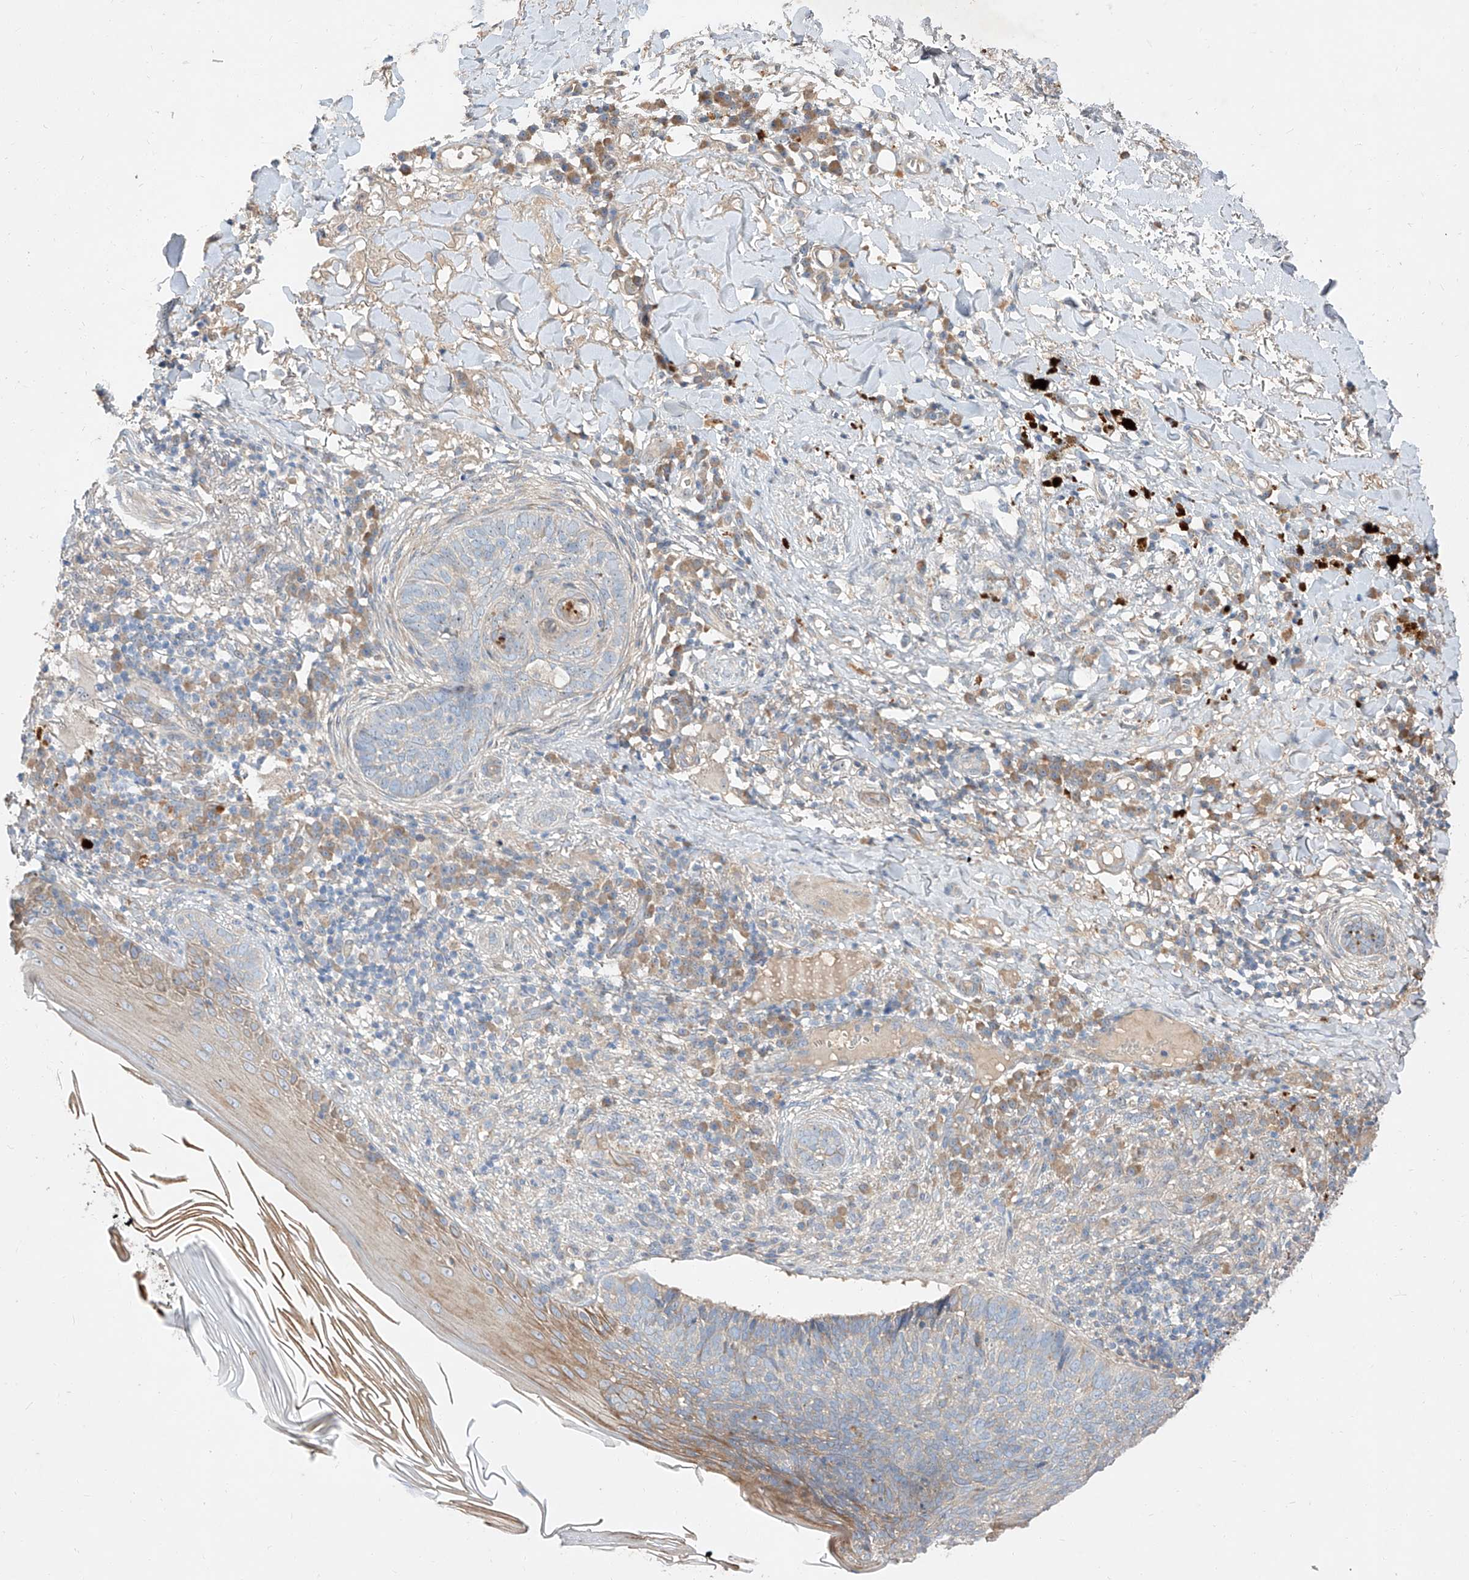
{"staining": {"intensity": "weak", "quantity": "<25%", "location": "cytoplasmic/membranous"}, "tissue": "skin cancer", "cell_type": "Tumor cells", "image_type": "cancer", "snomed": [{"axis": "morphology", "description": "Basal cell carcinoma"}, {"axis": "topography", "description": "Skin"}], "caption": "Tumor cells are negative for brown protein staining in skin basal cell carcinoma.", "gene": "DIRAS3", "patient": {"sex": "male", "age": 85}}